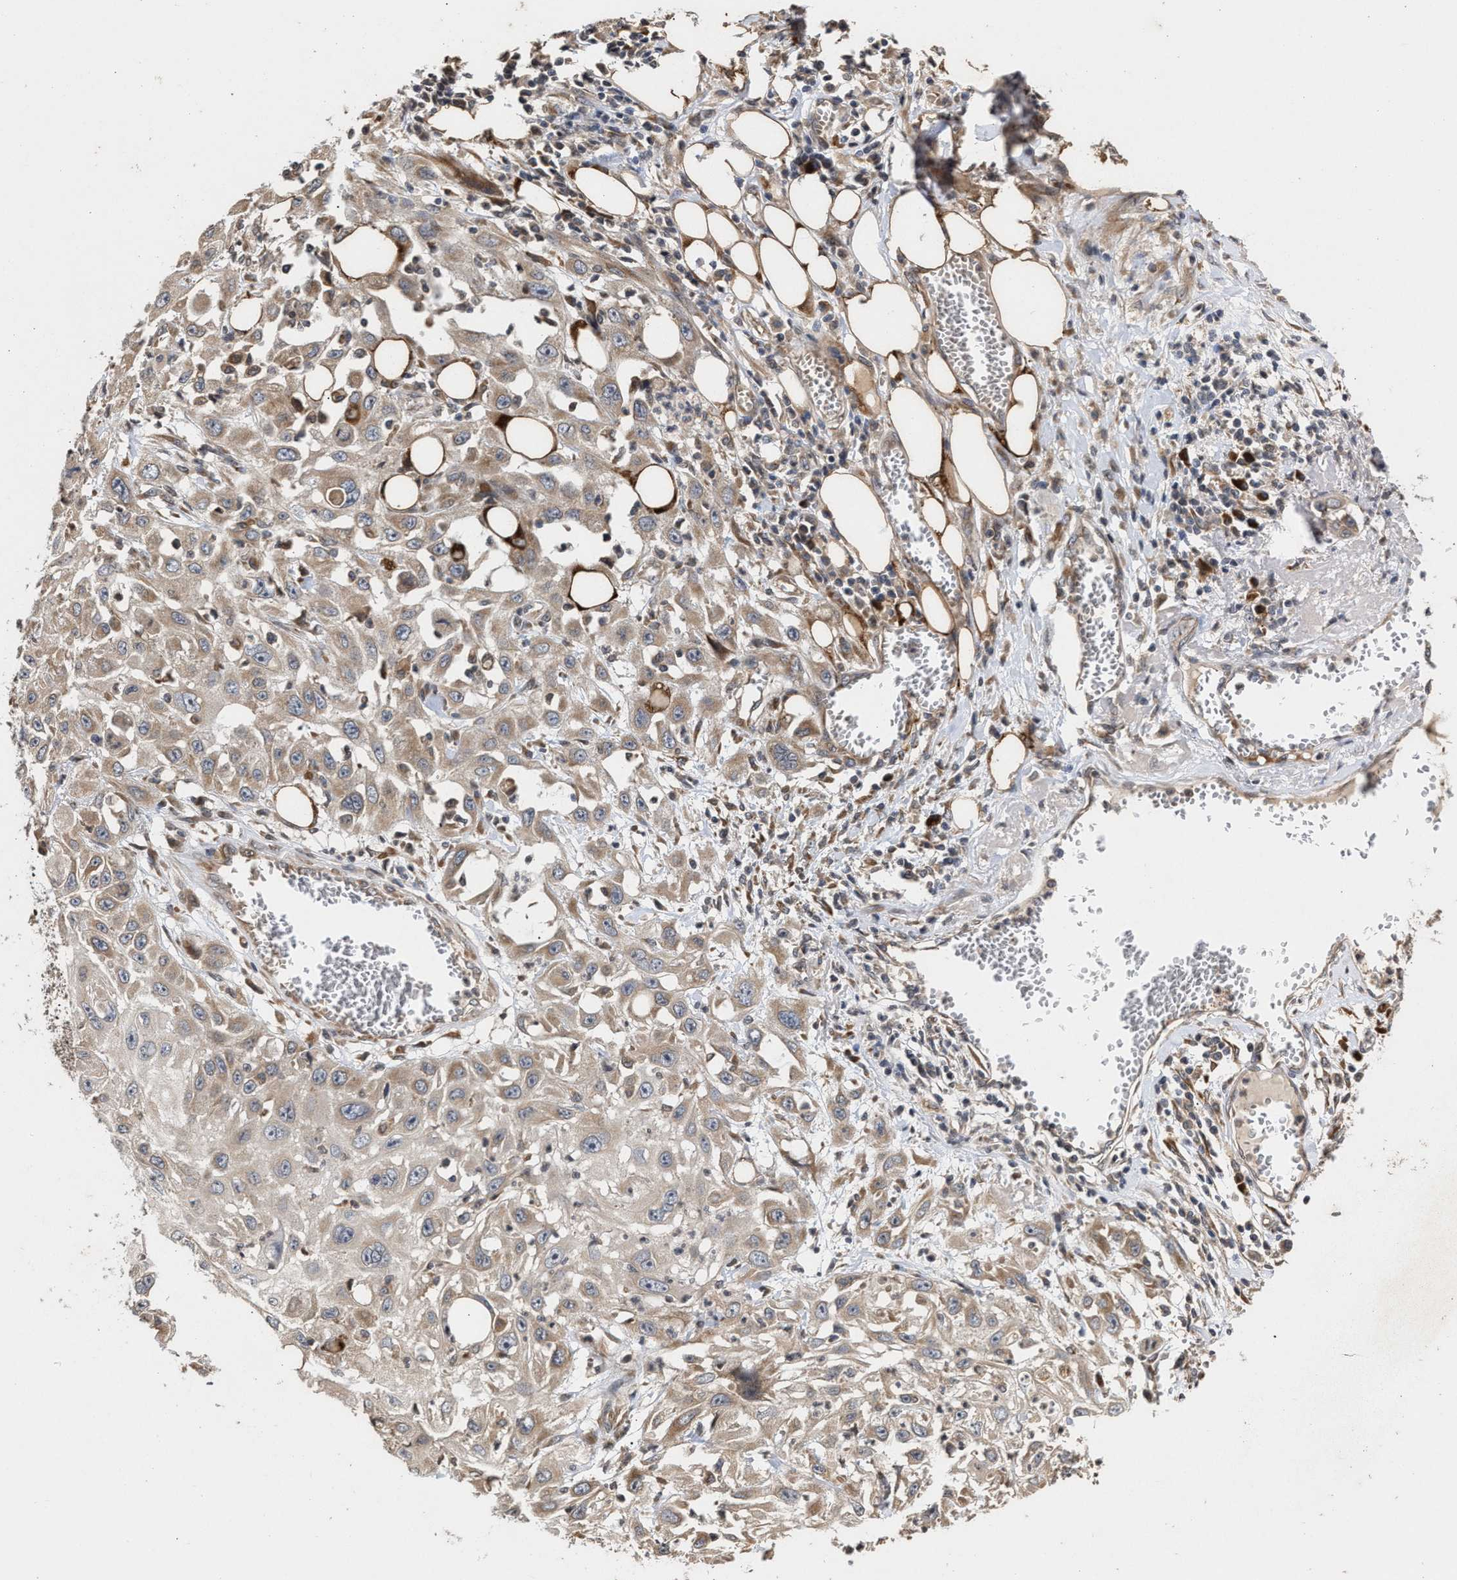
{"staining": {"intensity": "weak", "quantity": ">75%", "location": "cytoplasmic/membranous"}, "tissue": "skin cancer", "cell_type": "Tumor cells", "image_type": "cancer", "snomed": [{"axis": "morphology", "description": "Squamous cell carcinoma, NOS"}, {"axis": "topography", "description": "Skin"}], "caption": "Immunohistochemical staining of skin cancer (squamous cell carcinoma) demonstrates weak cytoplasmic/membranous protein expression in about >75% of tumor cells.", "gene": "SAR1A", "patient": {"sex": "male", "age": 75}}